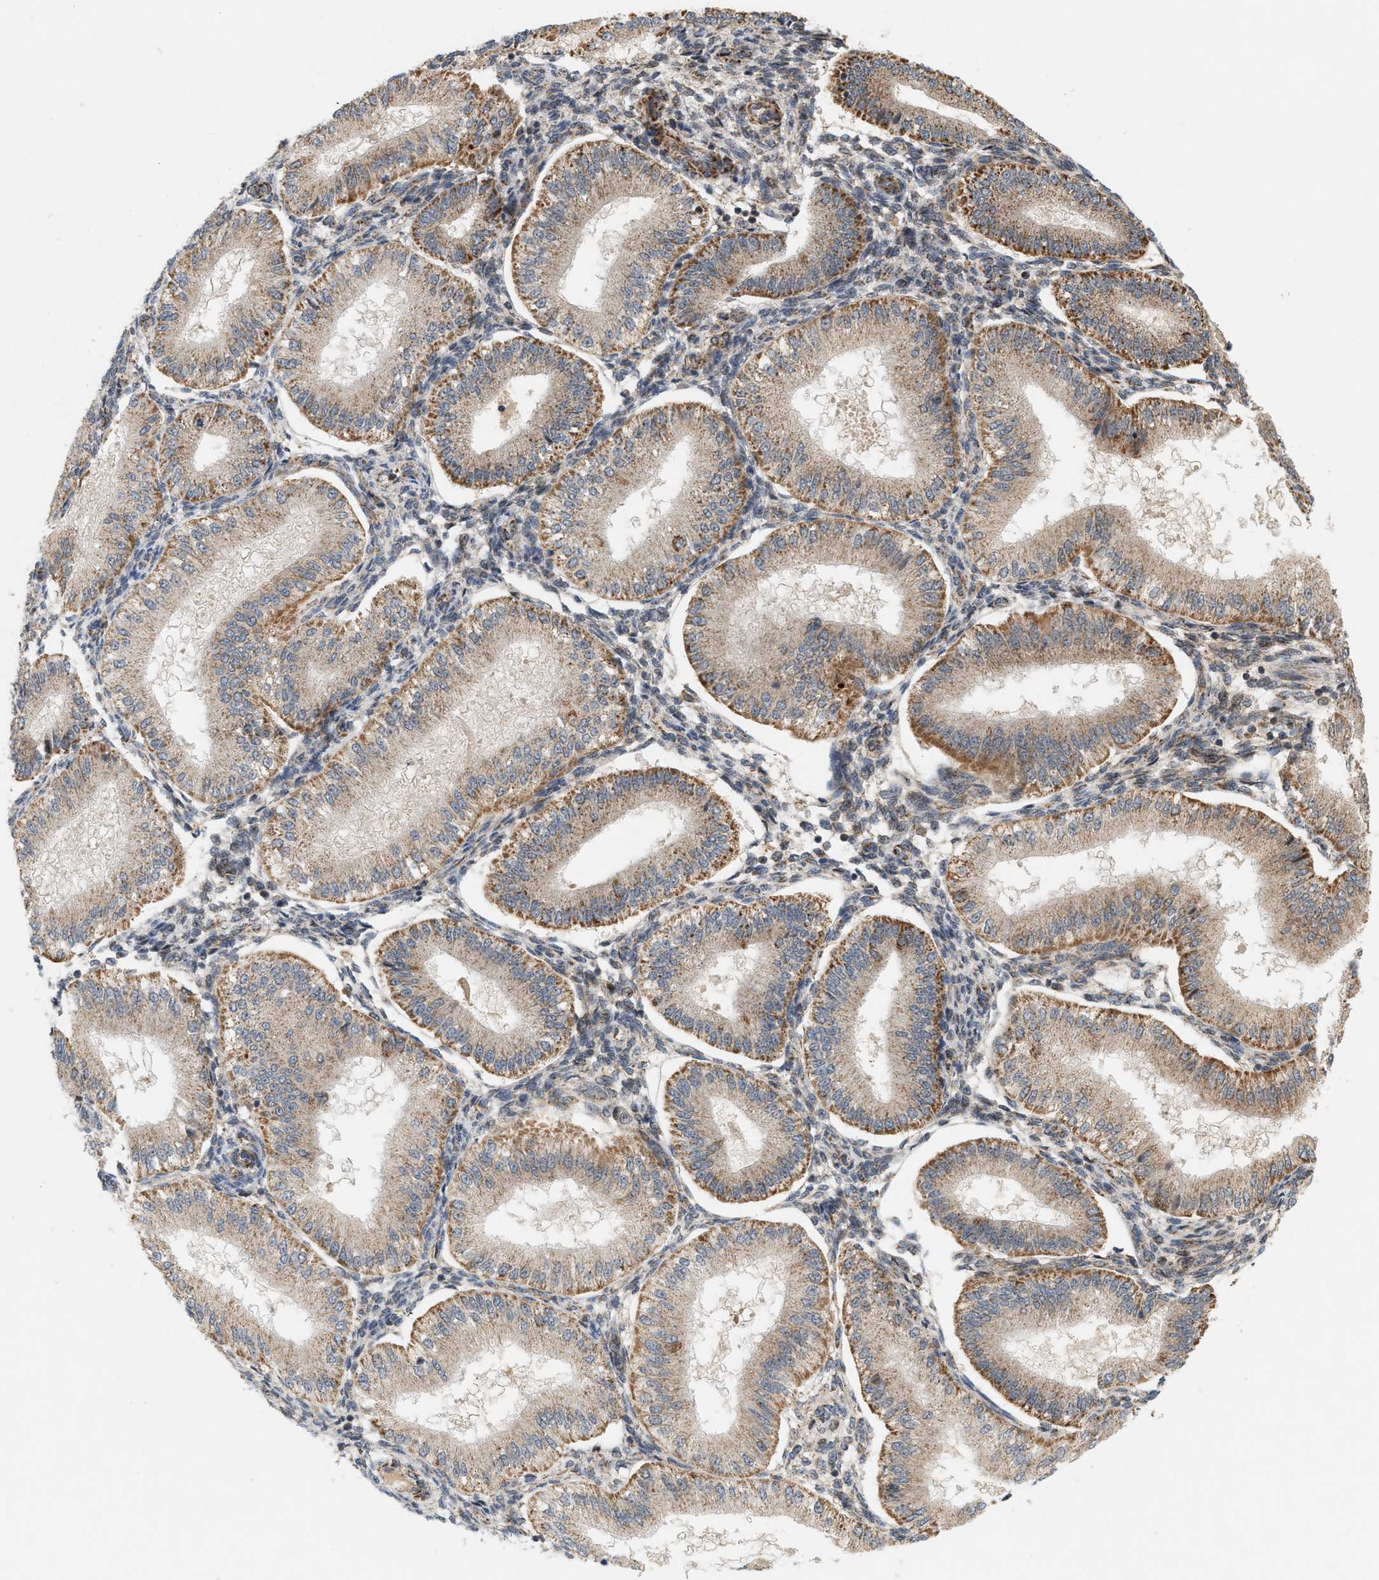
{"staining": {"intensity": "moderate", "quantity": "25%-75%", "location": "cytoplasmic/membranous"}, "tissue": "endometrium", "cell_type": "Cells in endometrial stroma", "image_type": "normal", "snomed": [{"axis": "morphology", "description": "Normal tissue, NOS"}, {"axis": "topography", "description": "Endometrium"}], "caption": "The immunohistochemical stain shows moderate cytoplasmic/membranous expression in cells in endometrial stroma of benign endometrium. (Stains: DAB in brown, nuclei in blue, Microscopy: brightfield microscopy at high magnification).", "gene": "MCU", "patient": {"sex": "female", "age": 39}}